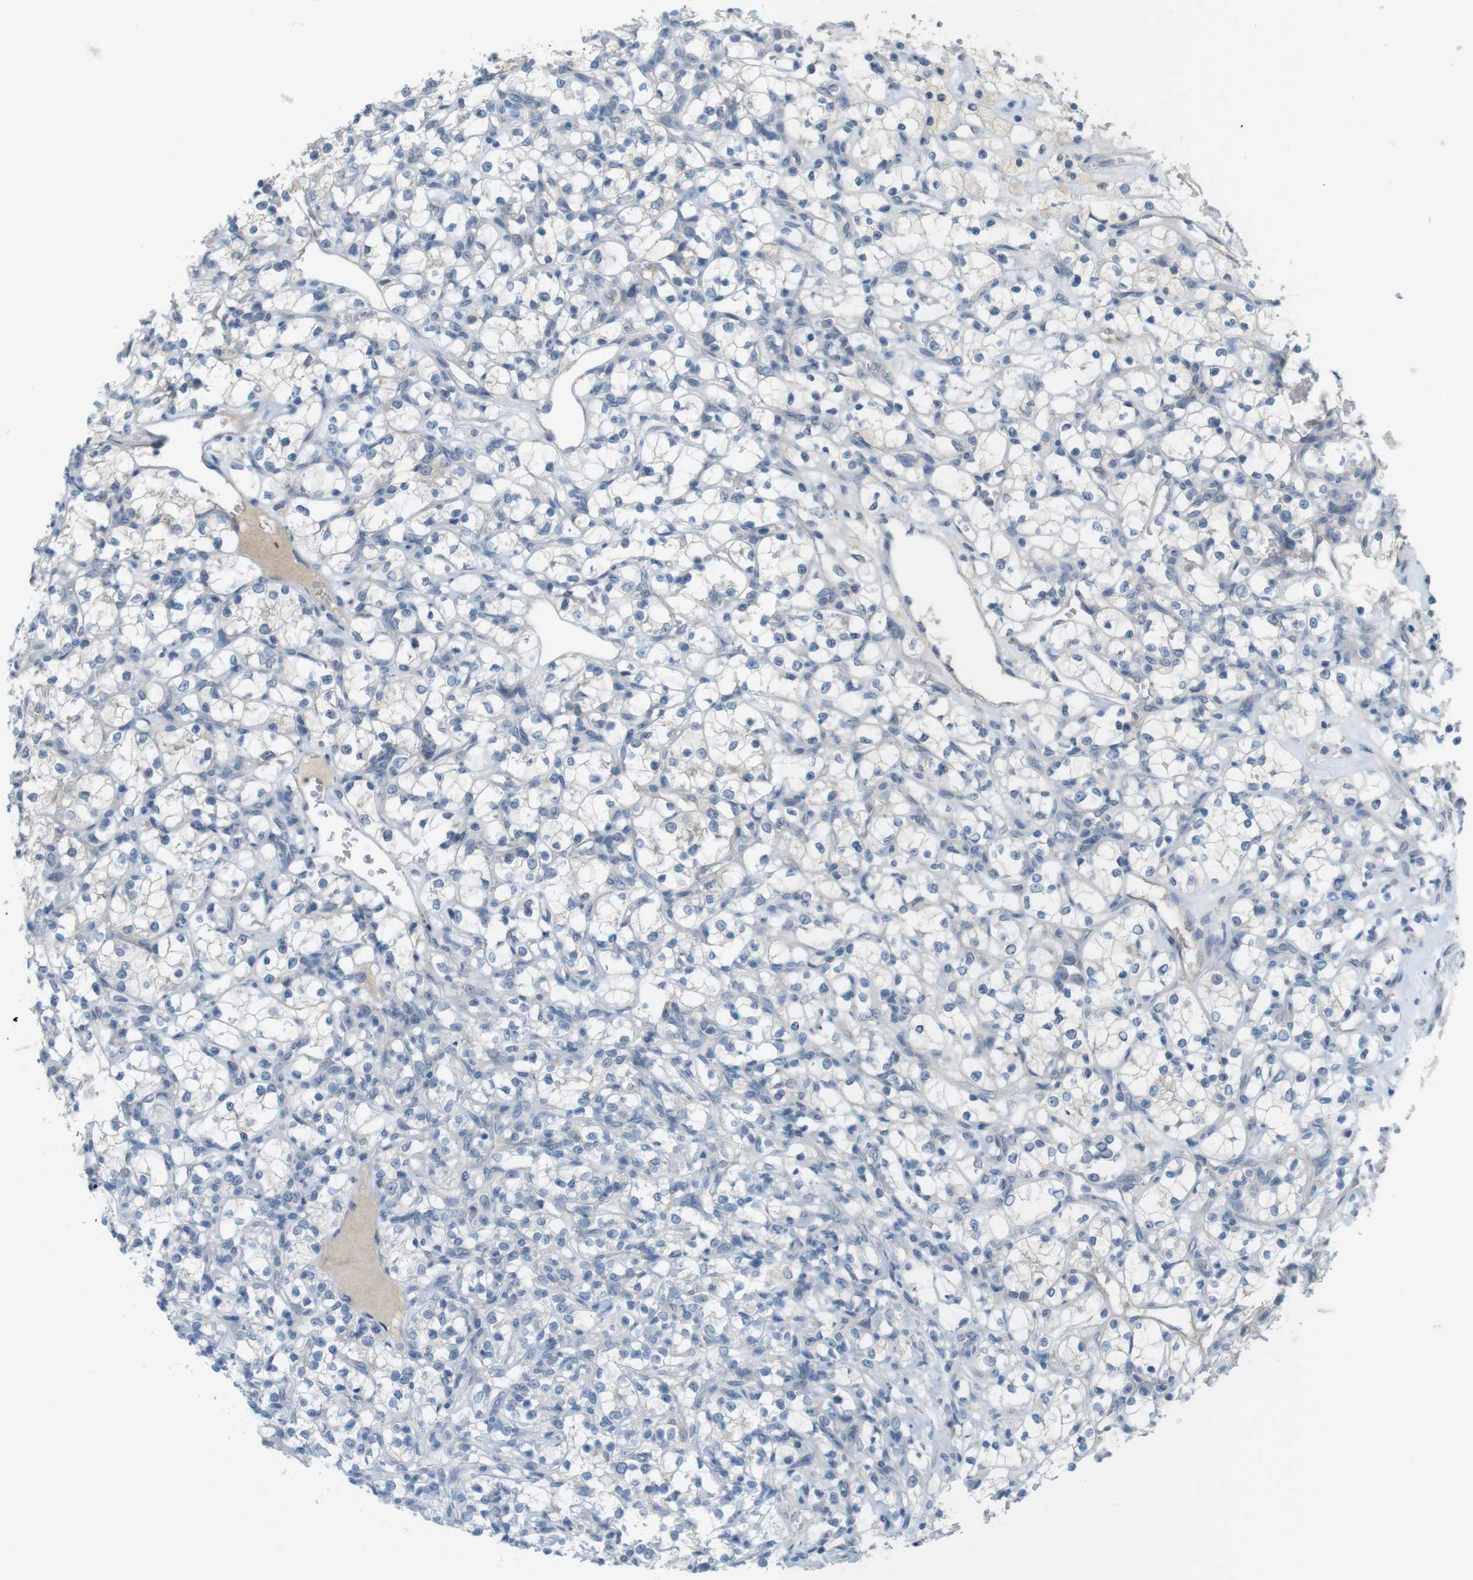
{"staining": {"intensity": "negative", "quantity": "none", "location": "none"}, "tissue": "renal cancer", "cell_type": "Tumor cells", "image_type": "cancer", "snomed": [{"axis": "morphology", "description": "Adenocarcinoma, NOS"}, {"axis": "topography", "description": "Kidney"}], "caption": "Renal adenocarcinoma was stained to show a protein in brown. There is no significant staining in tumor cells. The staining was performed using DAB (3,3'-diaminobenzidine) to visualize the protein expression in brown, while the nuclei were stained in blue with hematoxylin (Magnification: 20x).", "gene": "UGT8", "patient": {"sex": "female", "age": 69}}